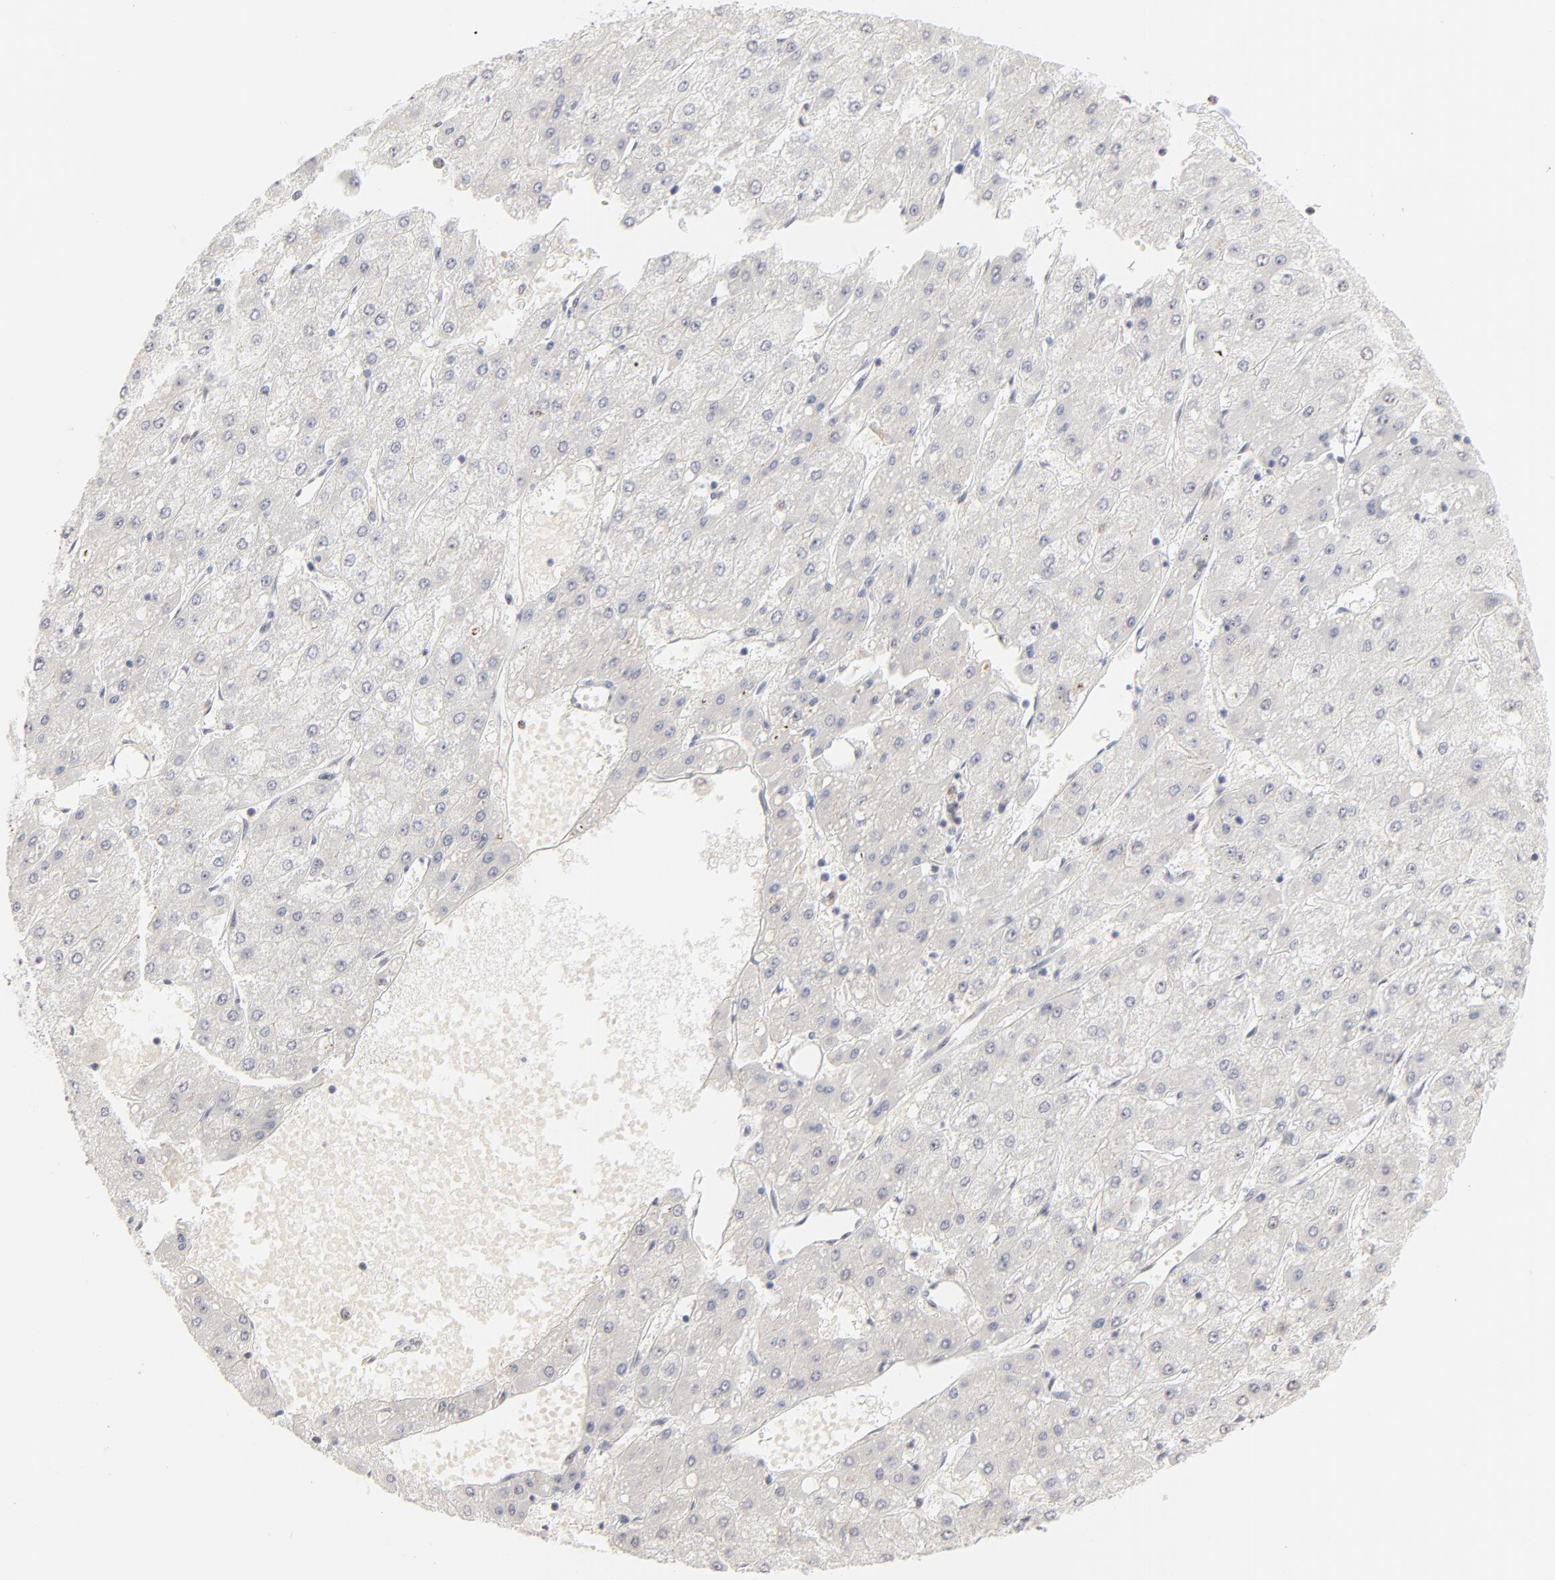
{"staining": {"intensity": "negative", "quantity": "none", "location": "none"}, "tissue": "liver cancer", "cell_type": "Tumor cells", "image_type": "cancer", "snomed": [{"axis": "morphology", "description": "Carcinoma, Hepatocellular, NOS"}, {"axis": "topography", "description": "Liver"}], "caption": "High power microscopy histopathology image of an immunohistochemistry (IHC) photomicrograph of liver cancer, revealing no significant expression in tumor cells.", "gene": "NFIL3", "patient": {"sex": "female", "age": 52}}